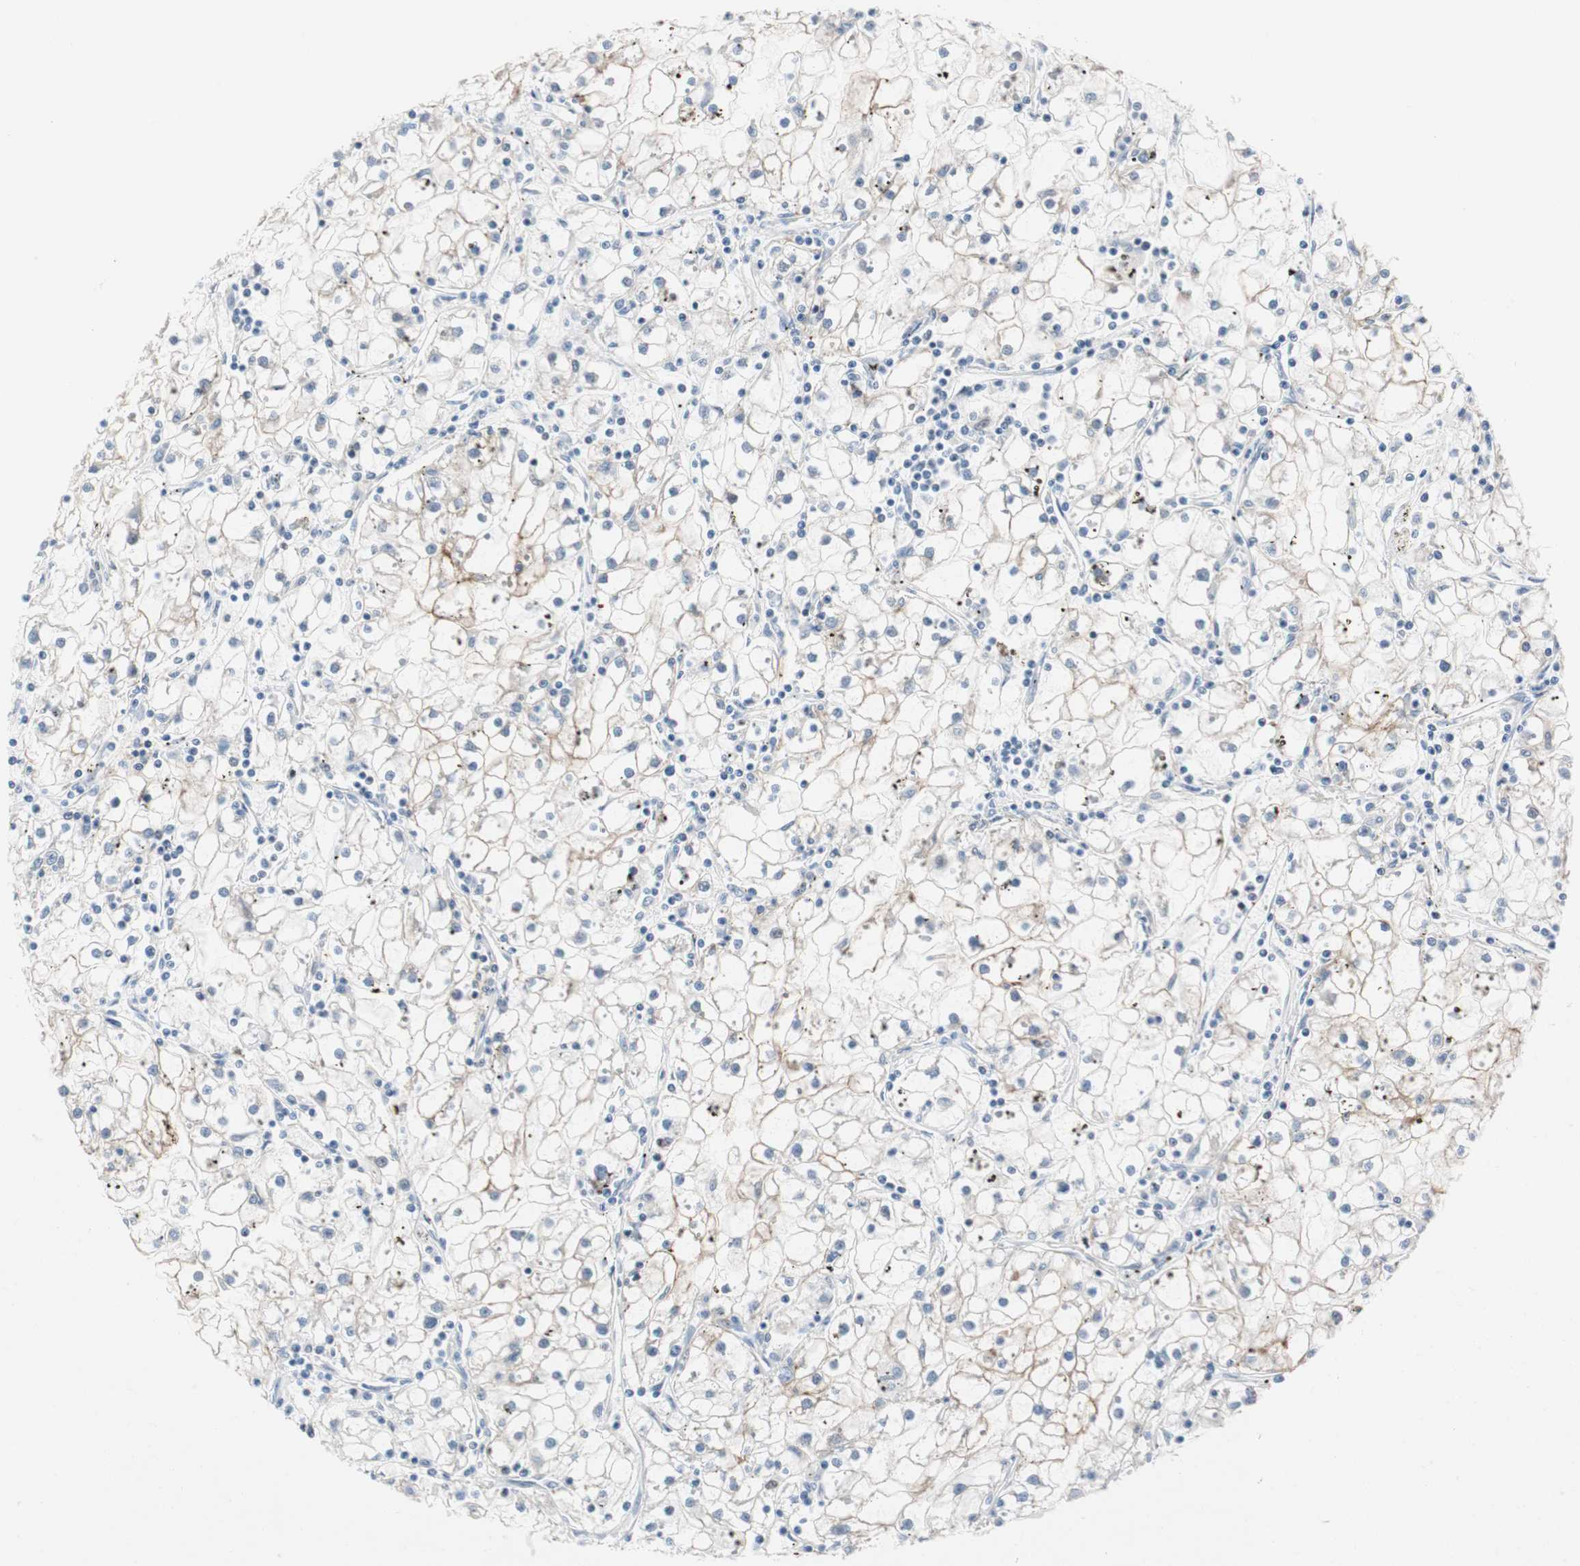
{"staining": {"intensity": "negative", "quantity": "none", "location": "none"}, "tissue": "renal cancer", "cell_type": "Tumor cells", "image_type": "cancer", "snomed": [{"axis": "morphology", "description": "Adenocarcinoma, NOS"}, {"axis": "topography", "description": "Kidney"}], "caption": "There is no significant staining in tumor cells of renal cancer.", "gene": "FBXO44", "patient": {"sex": "male", "age": 56}}